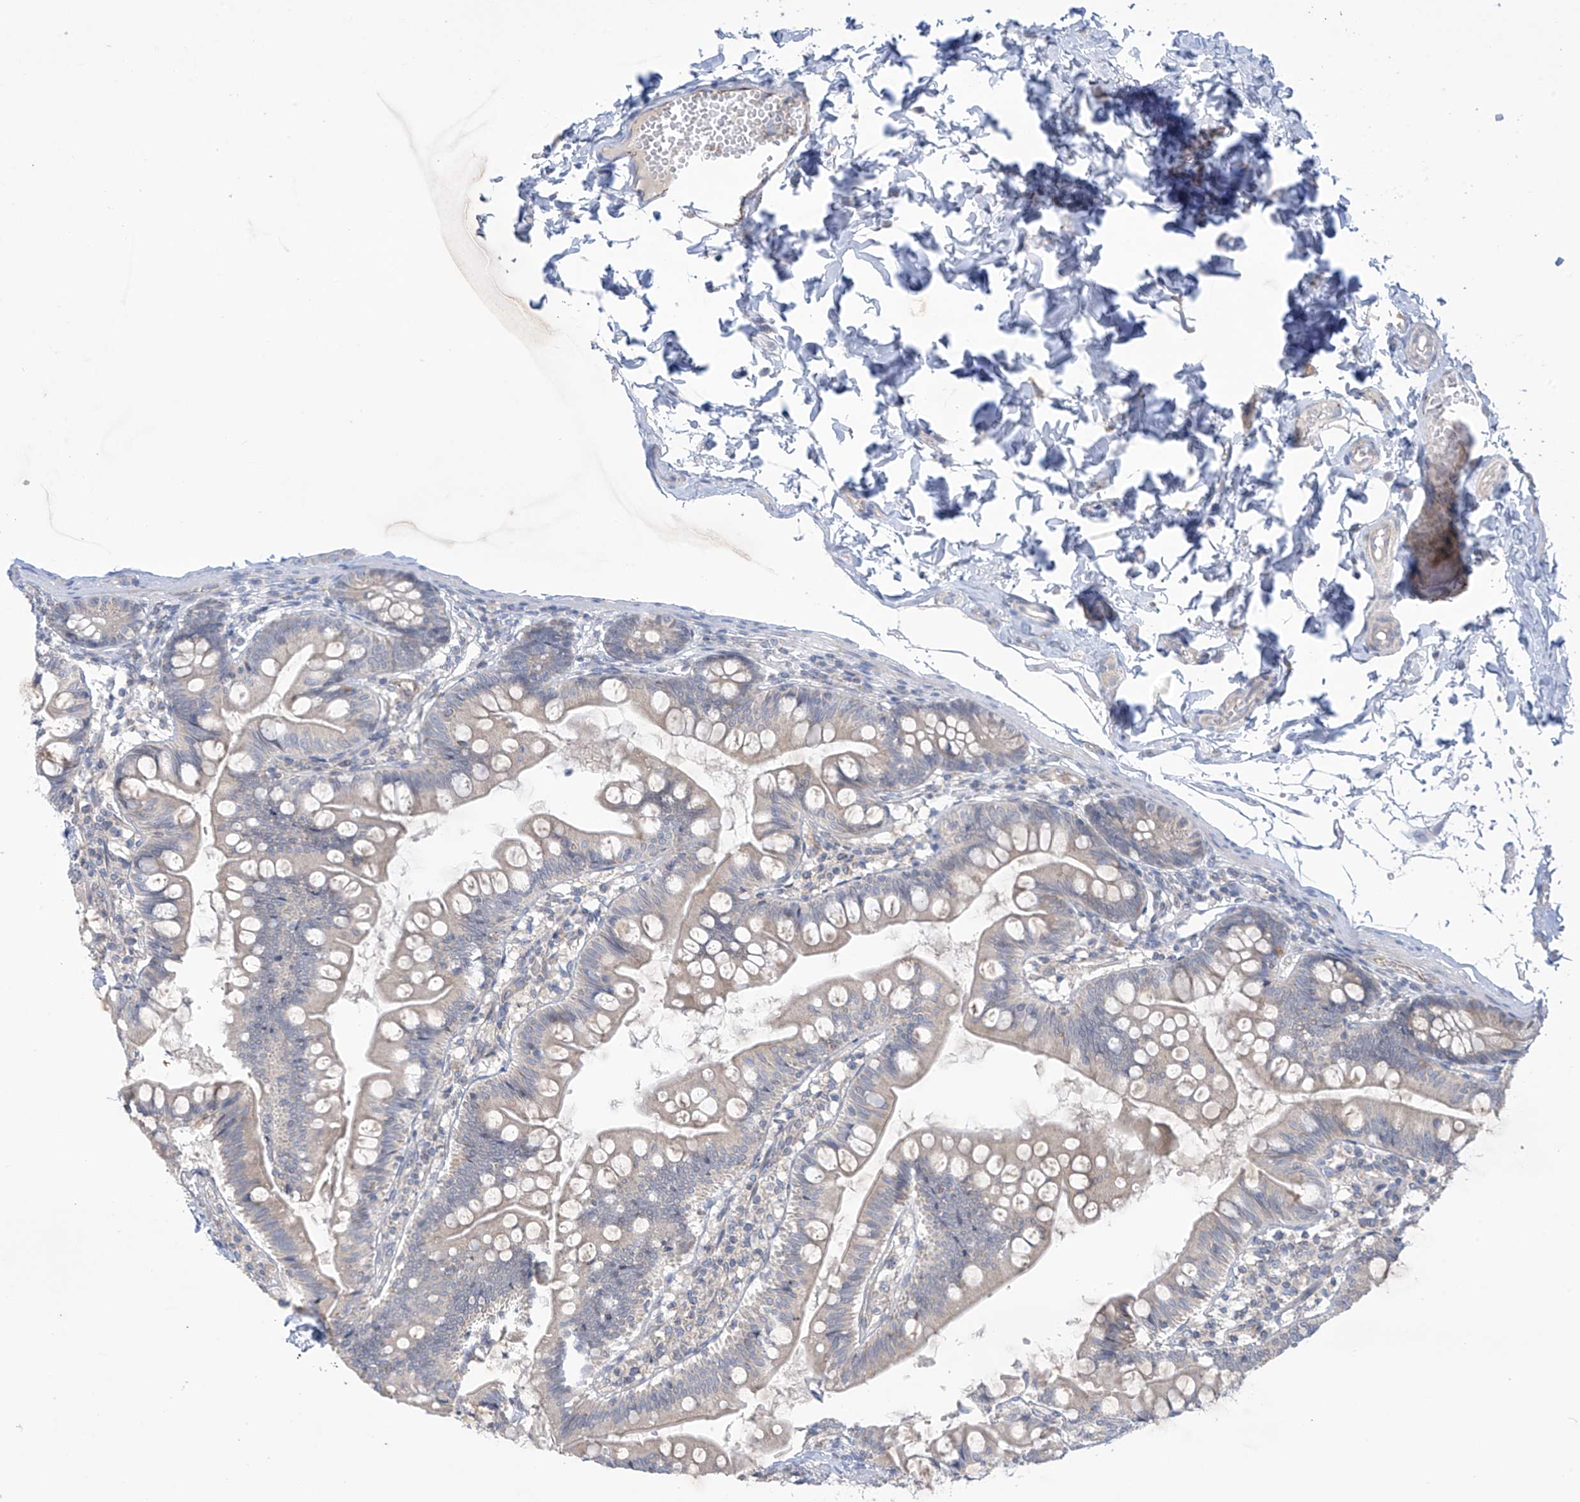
{"staining": {"intensity": "weak", "quantity": "25%-75%", "location": "cytoplasmic/membranous"}, "tissue": "small intestine", "cell_type": "Glandular cells", "image_type": "normal", "snomed": [{"axis": "morphology", "description": "Normal tissue, NOS"}, {"axis": "topography", "description": "Small intestine"}], "caption": "Immunohistochemistry histopathology image of benign small intestine: human small intestine stained using immunohistochemistry shows low levels of weak protein expression localized specifically in the cytoplasmic/membranous of glandular cells, appearing as a cytoplasmic/membranous brown color.", "gene": "SCGB1D2", "patient": {"sex": "male", "age": 7}}